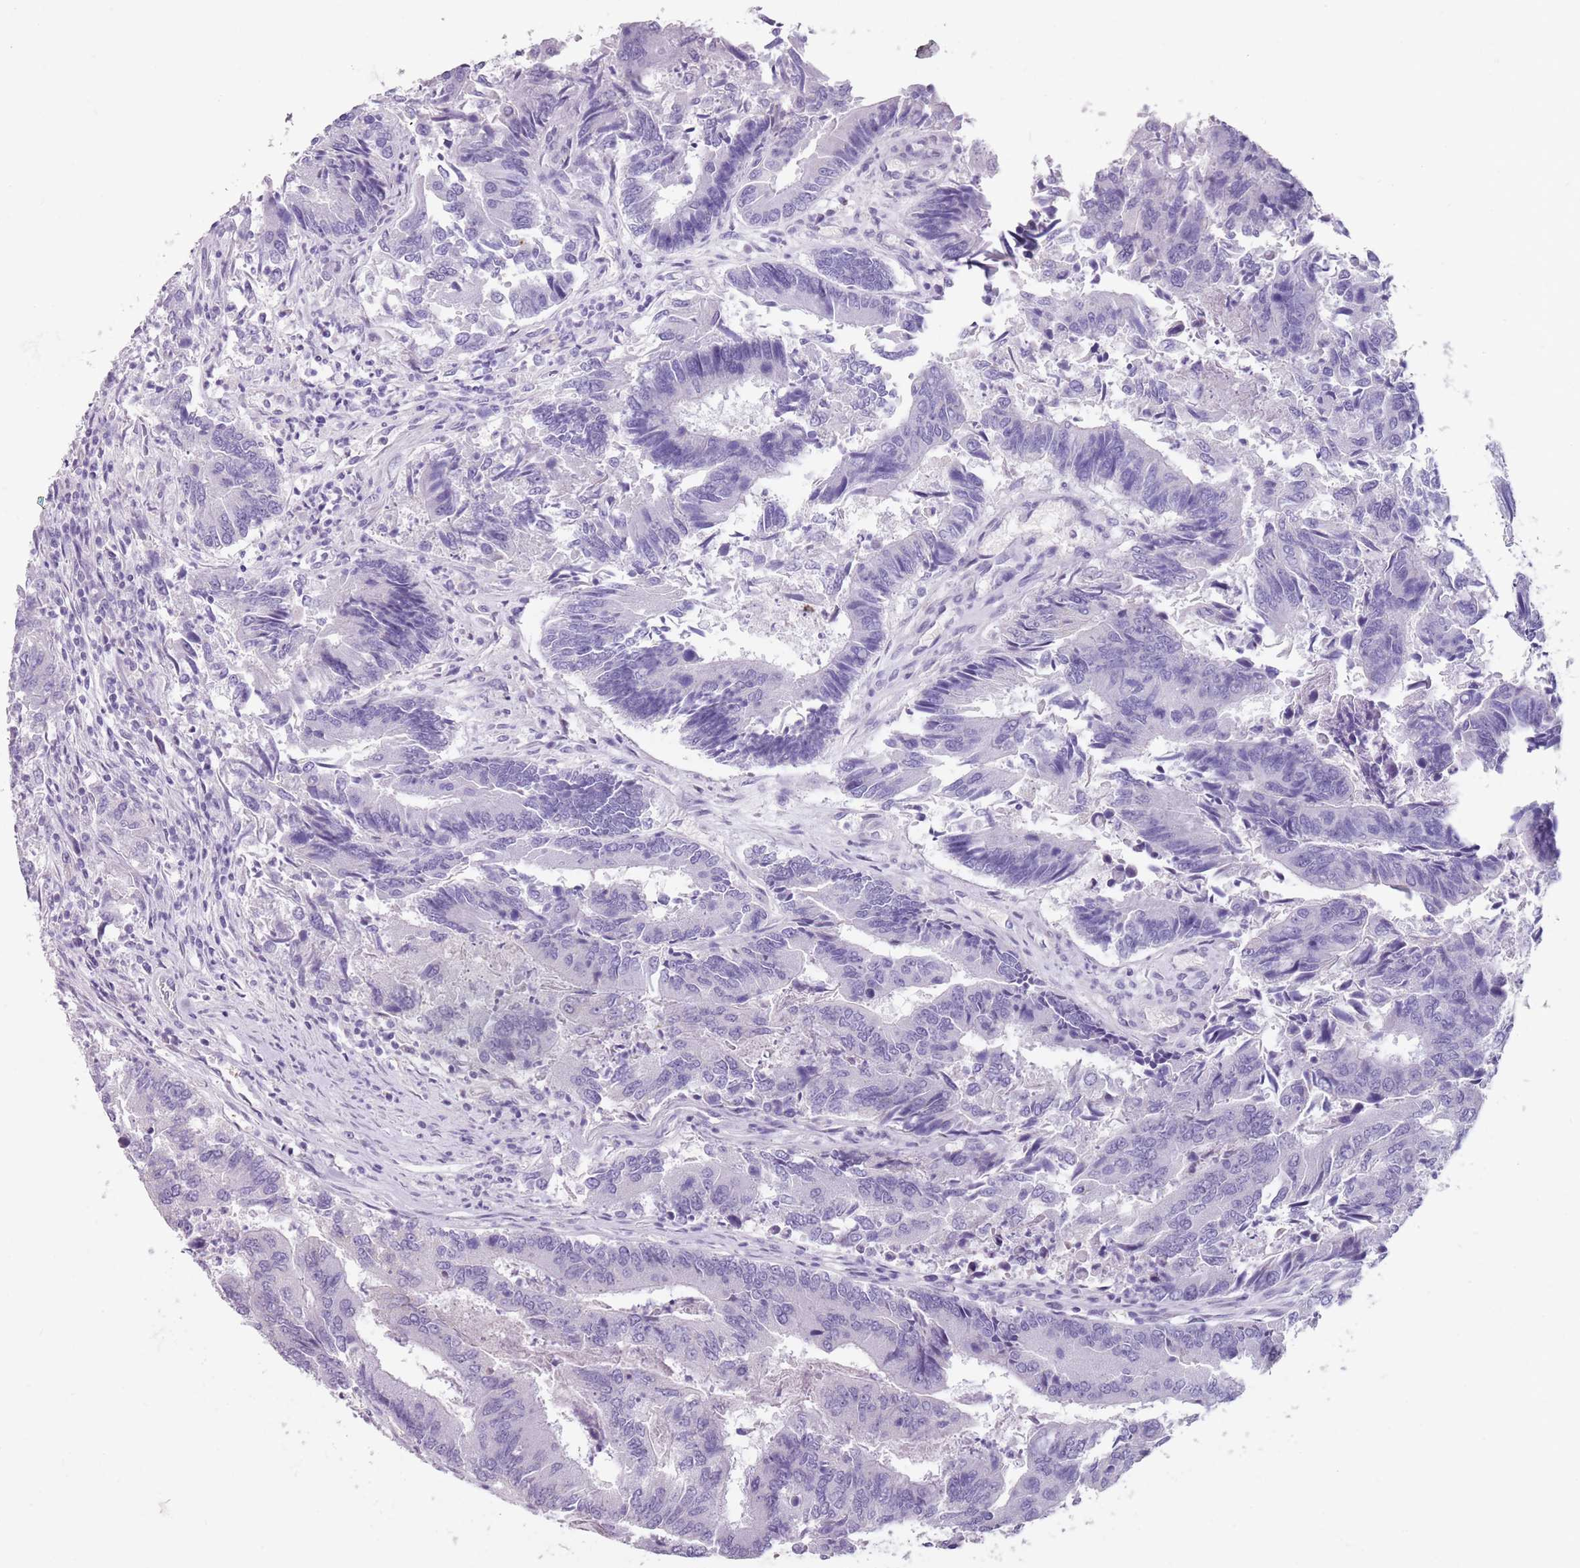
{"staining": {"intensity": "negative", "quantity": "none", "location": "none"}, "tissue": "colorectal cancer", "cell_type": "Tumor cells", "image_type": "cancer", "snomed": [{"axis": "morphology", "description": "Adenocarcinoma, NOS"}, {"axis": "topography", "description": "Colon"}], "caption": "Tumor cells show no significant expression in colorectal cancer (adenocarcinoma).", "gene": "SPESP1", "patient": {"sex": "female", "age": 67}}